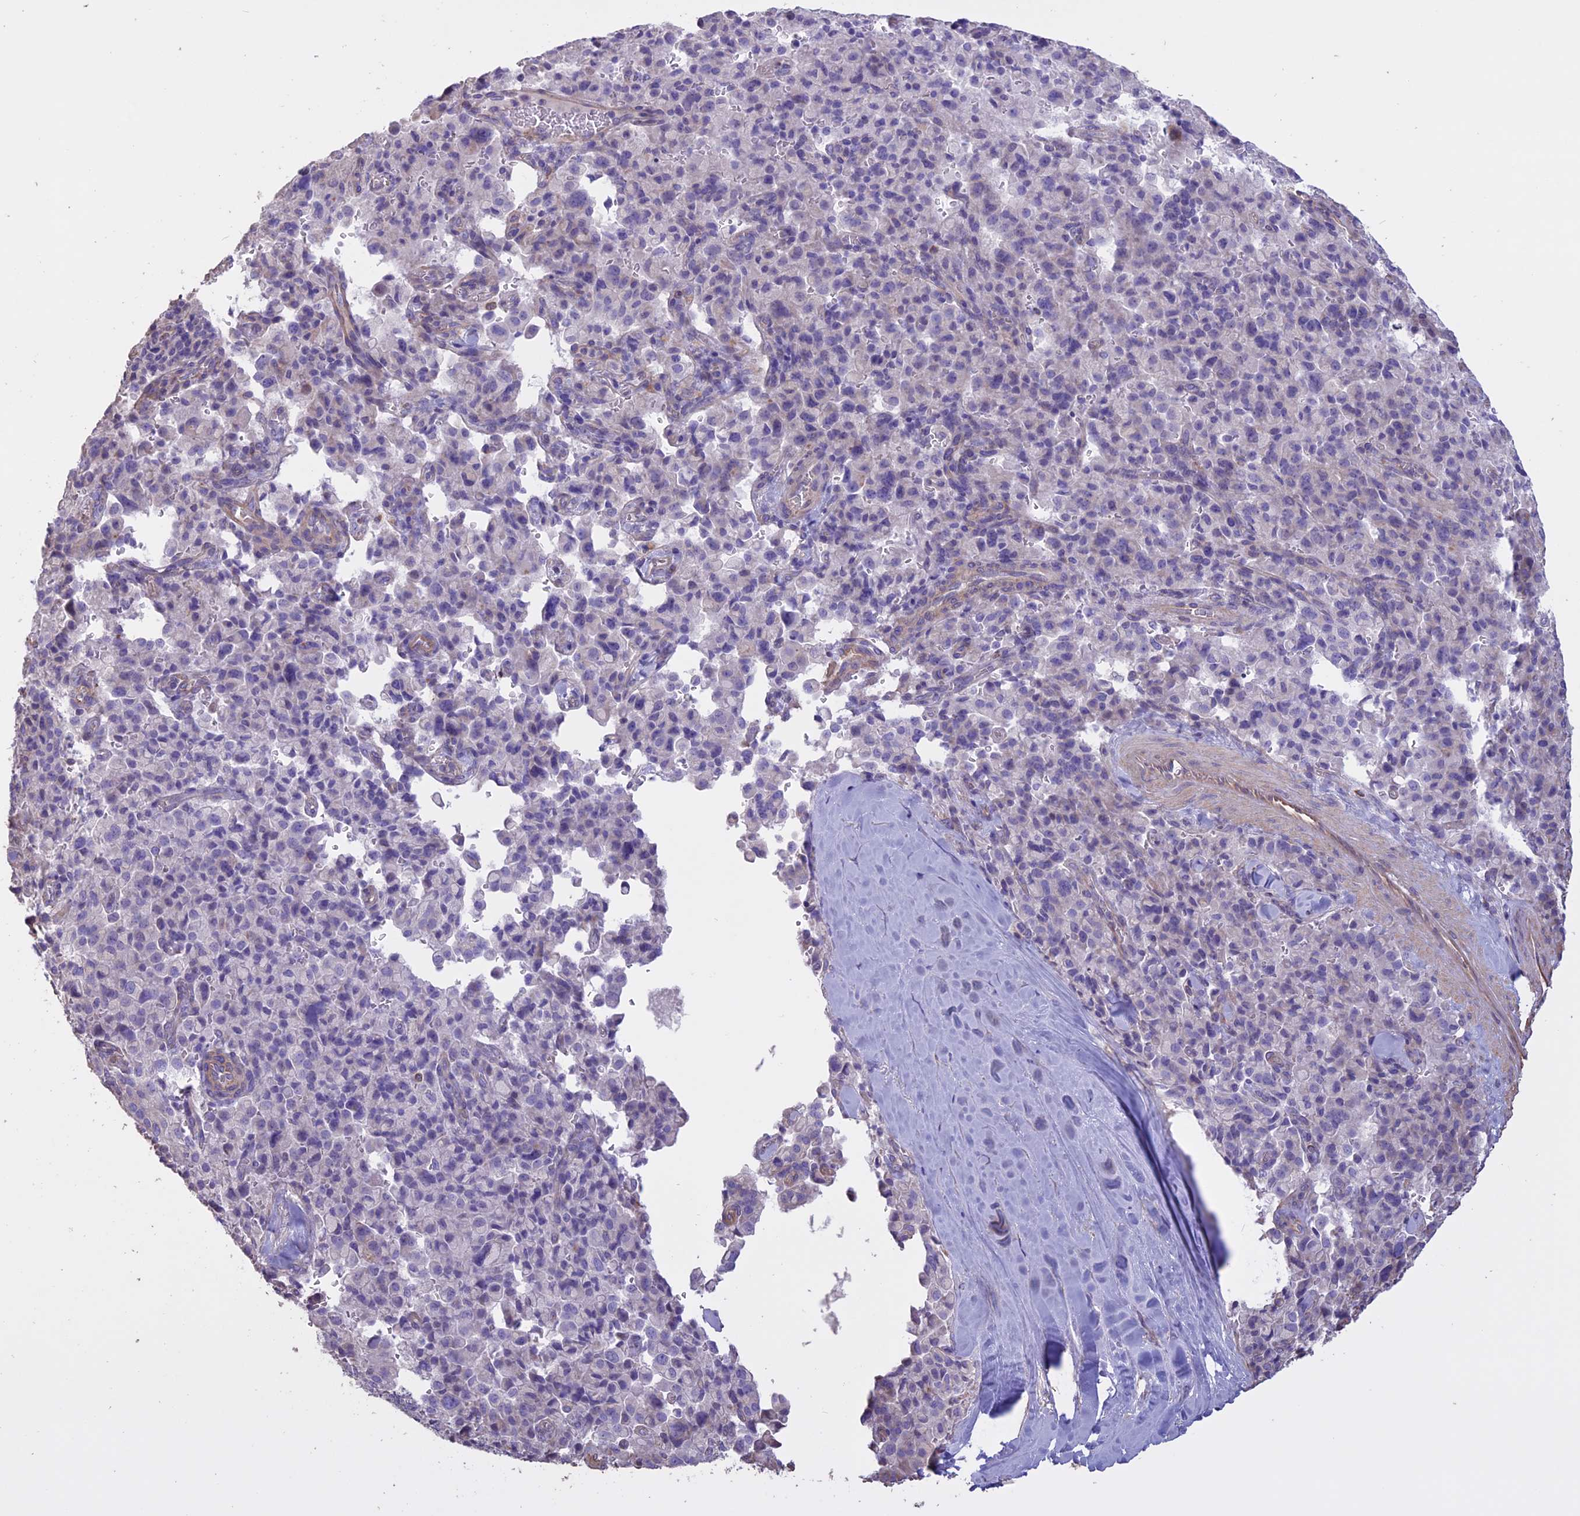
{"staining": {"intensity": "negative", "quantity": "none", "location": "none"}, "tissue": "pancreatic cancer", "cell_type": "Tumor cells", "image_type": "cancer", "snomed": [{"axis": "morphology", "description": "Adenocarcinoma, NOS"}, {"axis": "topography", "description": "Pancreas"}], "caption": "Immunohistochemistry histopathology image of human pancreatic cancer (adenocarcinoma) stained for a protein (brown), which exhibits no expression in tumor cells. Brightfield microscopy of immunohistochemistry (IHC) stained with DAB (brown) and hematoxylin (blue), captured at high magnification.", "gene": "CCDC148", "patient": {"sex": "male", "age": 65}}